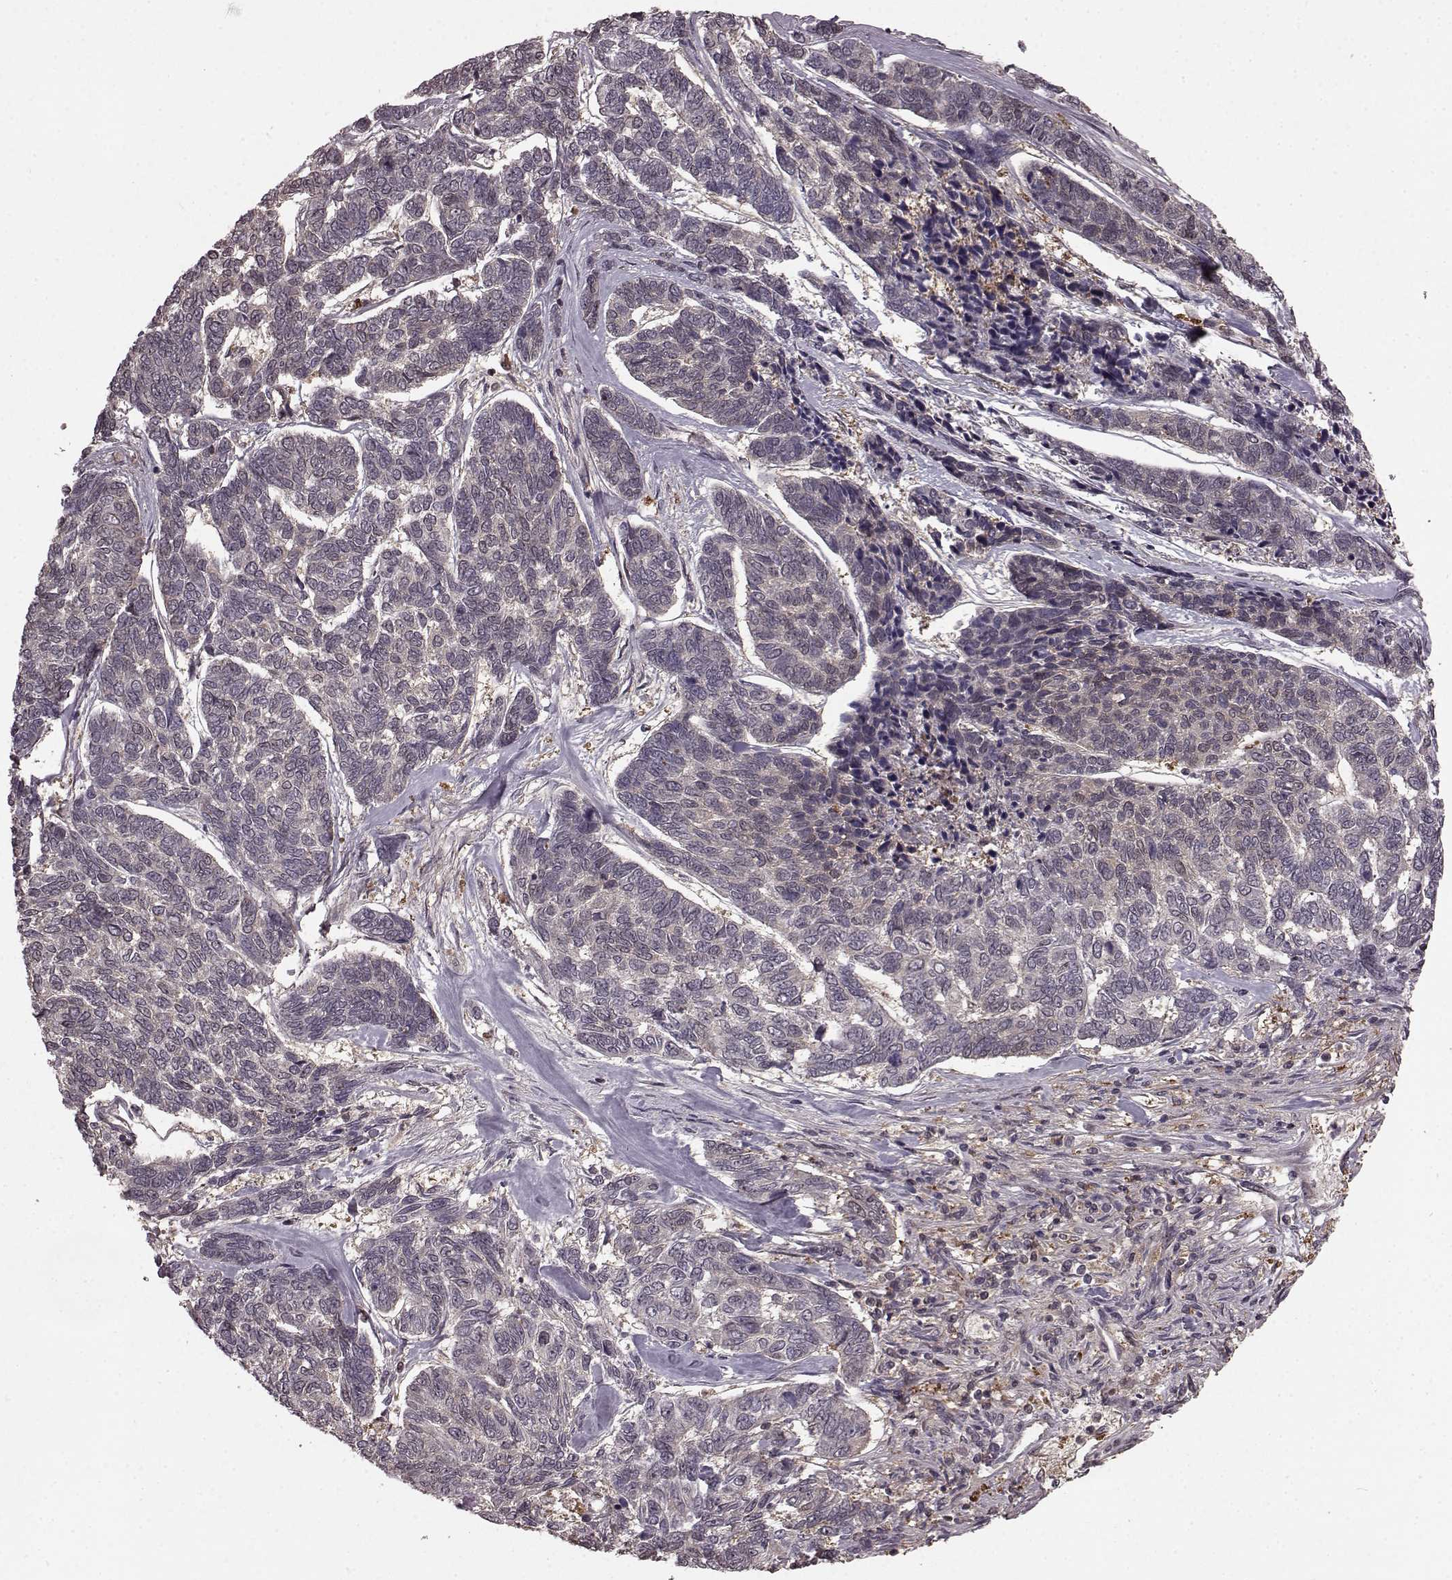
{"staining": {"intensity": "negative", "quantity": "none", "location": "none"}, "tissue": "skin cancer", "cell_type": "Tumor cells", "image_type": "cancer", "snomed": [{"axis": "morphology", "description": "Basal cell carcinoma"}, {"axis": "topography", "description": "Skin"}], "caption": "High power microscopy image of an IHC micrograph of skin cancer, revealing no significant expression in tumor cells. (Brightfield microscopy of DAB (3,3'-diaminobenzidine) immunohistochemistry (IHC) at high magnification).", "gene": "GSS", "patient": {"sex": "female", "age": 65}}